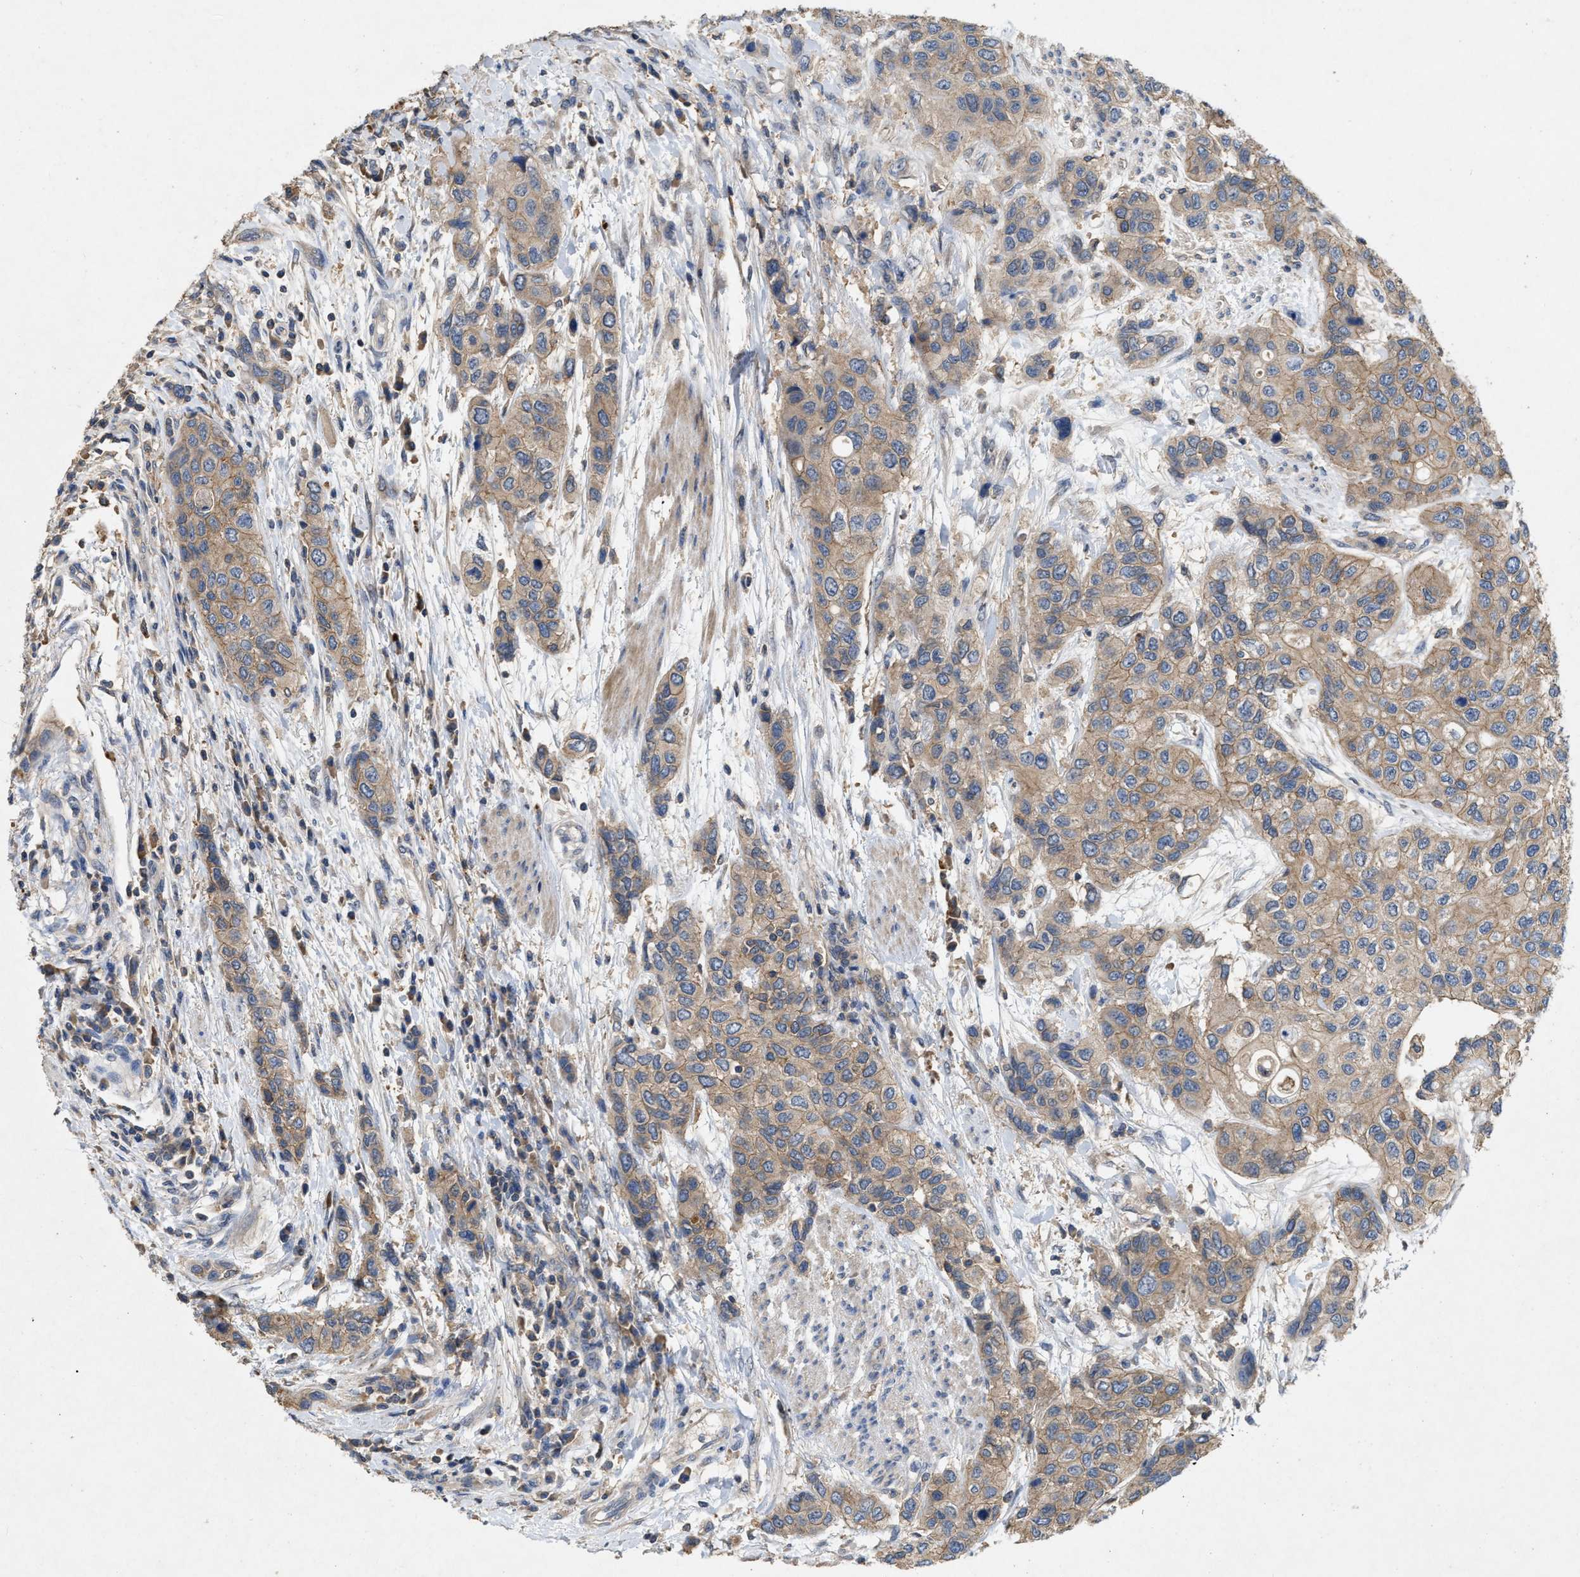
{"staining": {"intensity": "weak", "quantity": ">75%", "location": "cytoplasmic/membranous"}, "tissue": "urothelial cancer", "cell_type": "Tumor cells", "image_type": "cancer", "snomed": [{"axis": "morphology", "description": "Urothelial carcinoma, High grade"}, {"axis": "topography", "description": "Urinary bladder"}], "caption": "Protein staining by immunohistochemistry displays weak cytoplasmic/membranous staining in about >75% of tumor cells in high-grade urothelial carcinoma.", "gene": "LPAR2", "patient": {"sex": "female", "age": 56}}